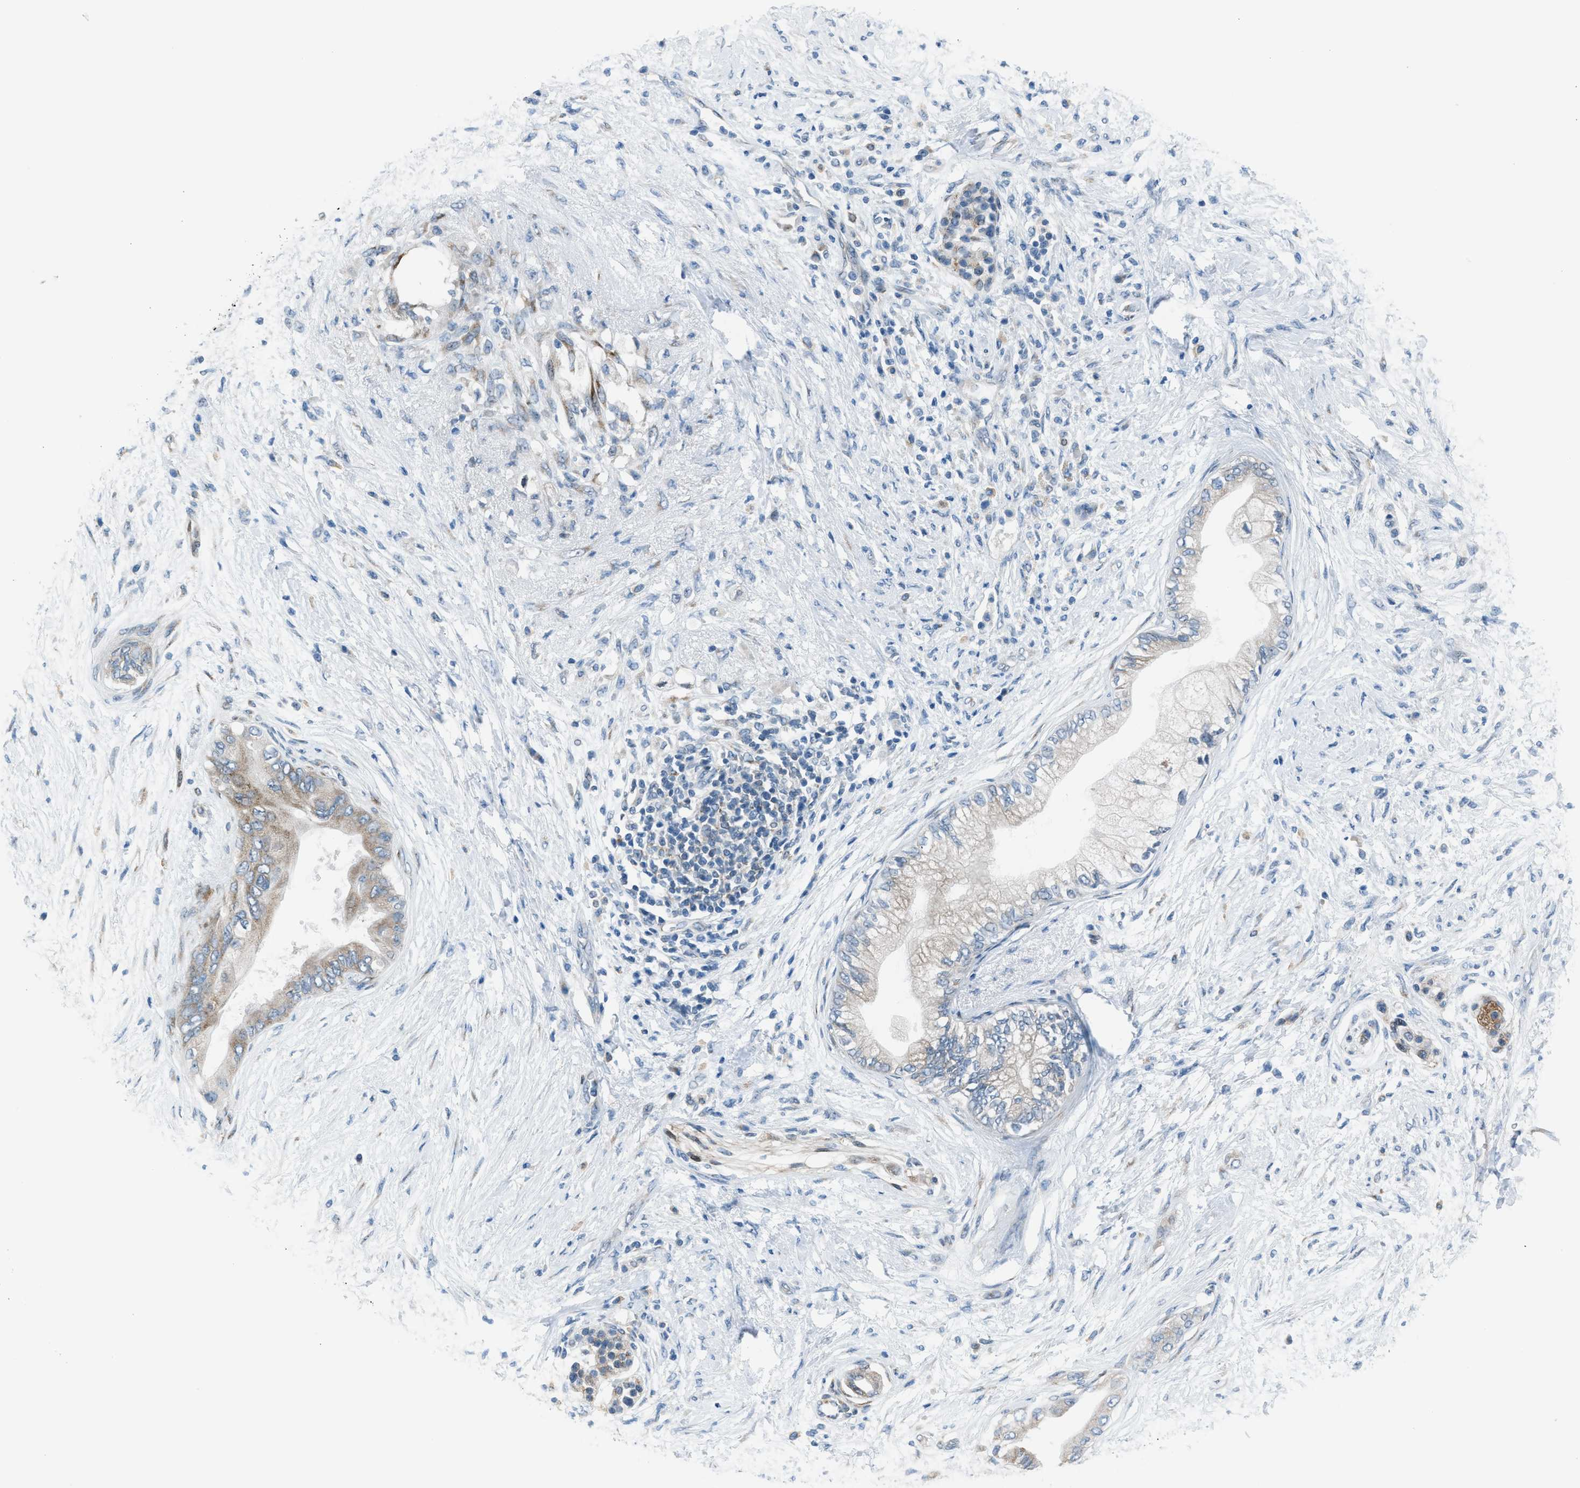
{"staining": {"intensity": "weak", "quantity": "25%-75%", "location": "cytoplasmic/membranous"}, "tissue": "pancreatic cancer", "cell_type": "Tumor cells", "image_type": "cancer", "snomed": [{"axis": "morphology", "description": "Normal tissue, NOS"}, {"axis": "morphology", "description": "Adenocarcinoma, NOS"}, {"axis": "topography", "description": "Pancreas"}, {"axis": "topography", "description": "Duodenum"}], "caption": "Immunohistochemical staining of human pancreatic cancer (adenocarcinoma) displays low levels of weak cytoplasmic/membranous protein staining in approximately 25%-75% of tumor cells.", "gene": "RNF41", "patient": {"sex": "female", "age": 60}}